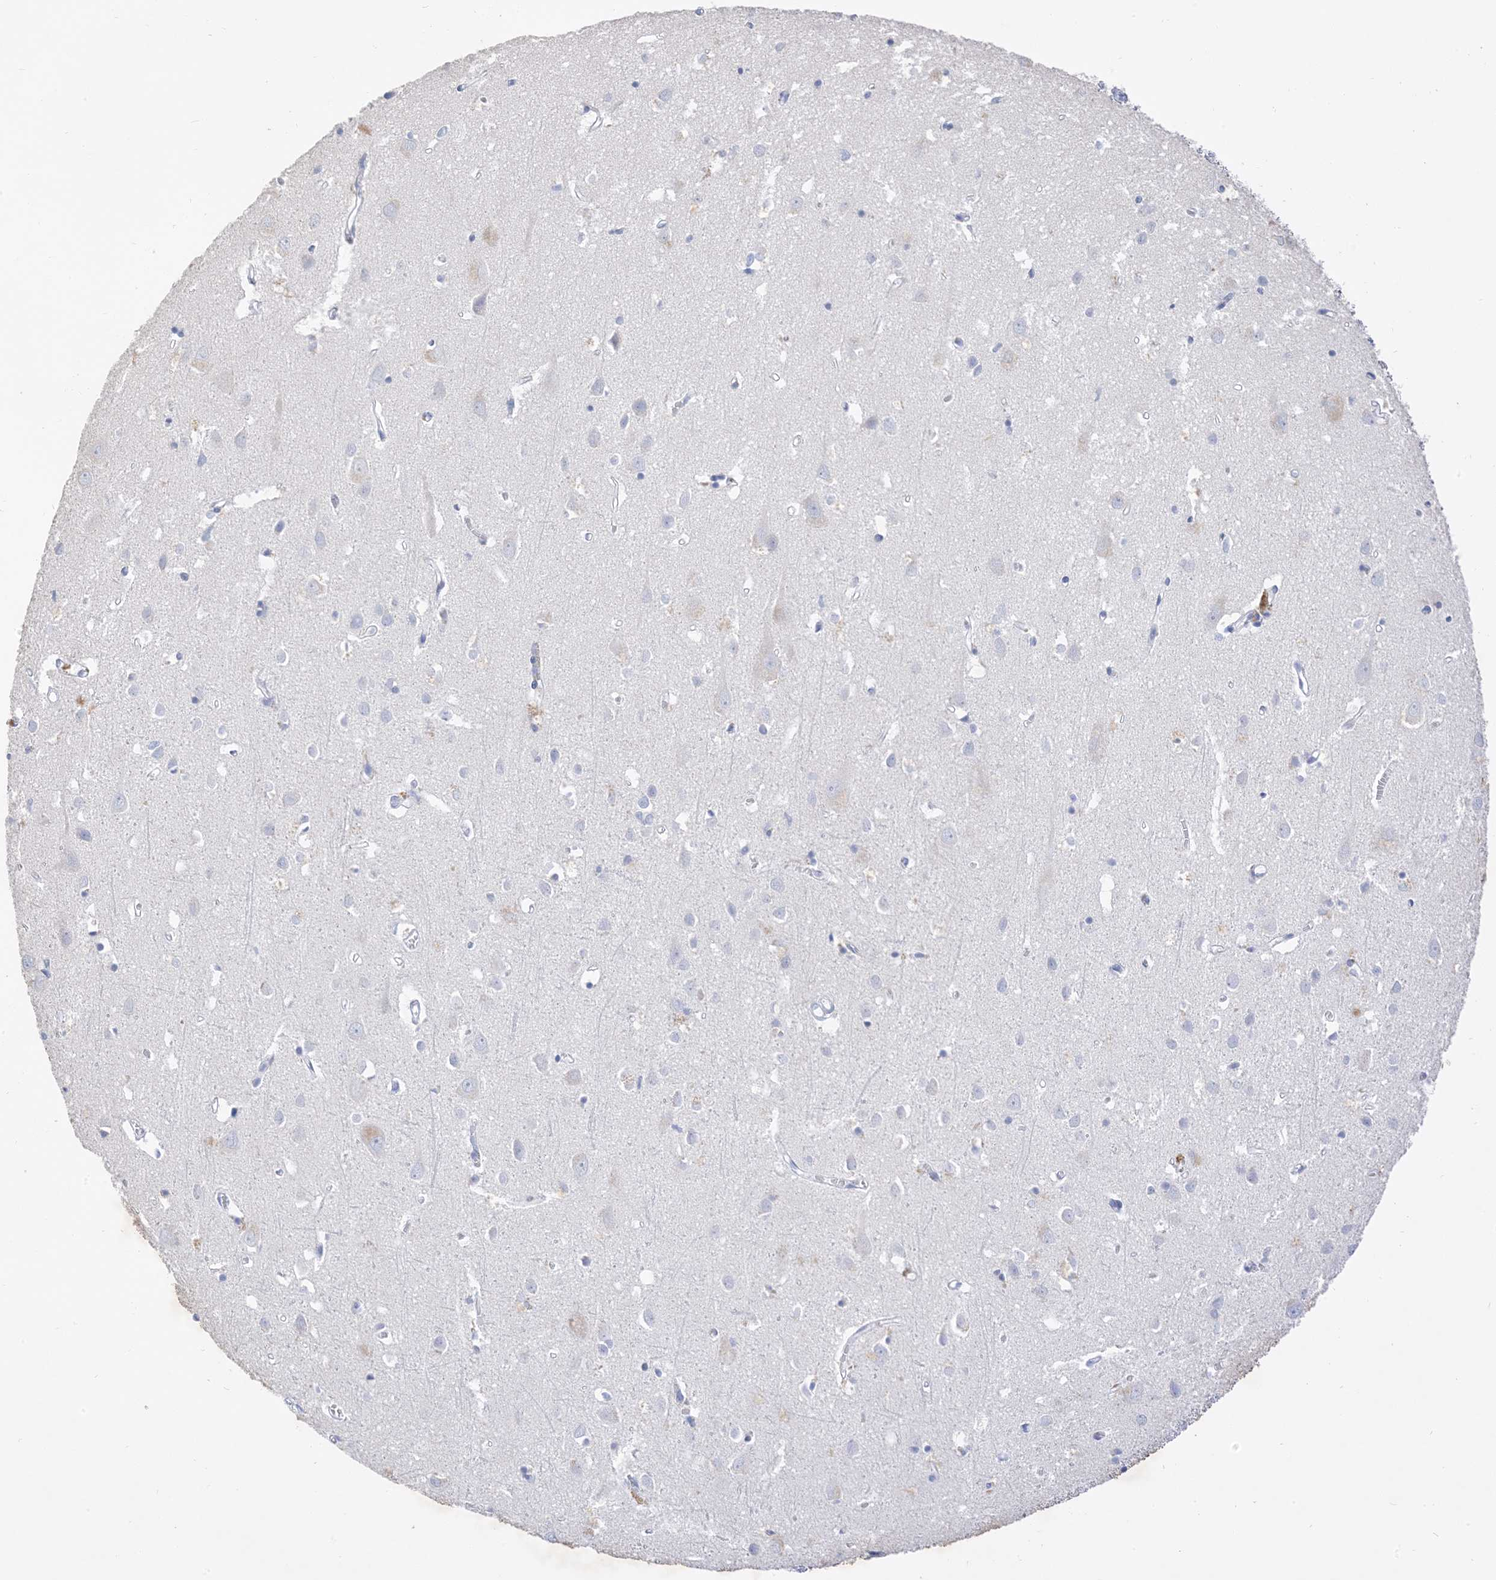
{"staining": {"intensity": "negative", "quantity": "none", "location": "none"}, "tissue": "cerebral cortex", "cell_type": "Endothelial cells", "image_type": "normal", "snomed": [{"axis": "morphology", "description": "Normal tissue, NOS"}, {"axis": "topography", "description": "Cerebral cortex"}], "caption": "This is a photomicrograph of IHC staining of benign cerebral cortex, which shows no expression in endothelial cells.", "gene": "MUC17", "patient": {"sex": "female", "age": 64}}